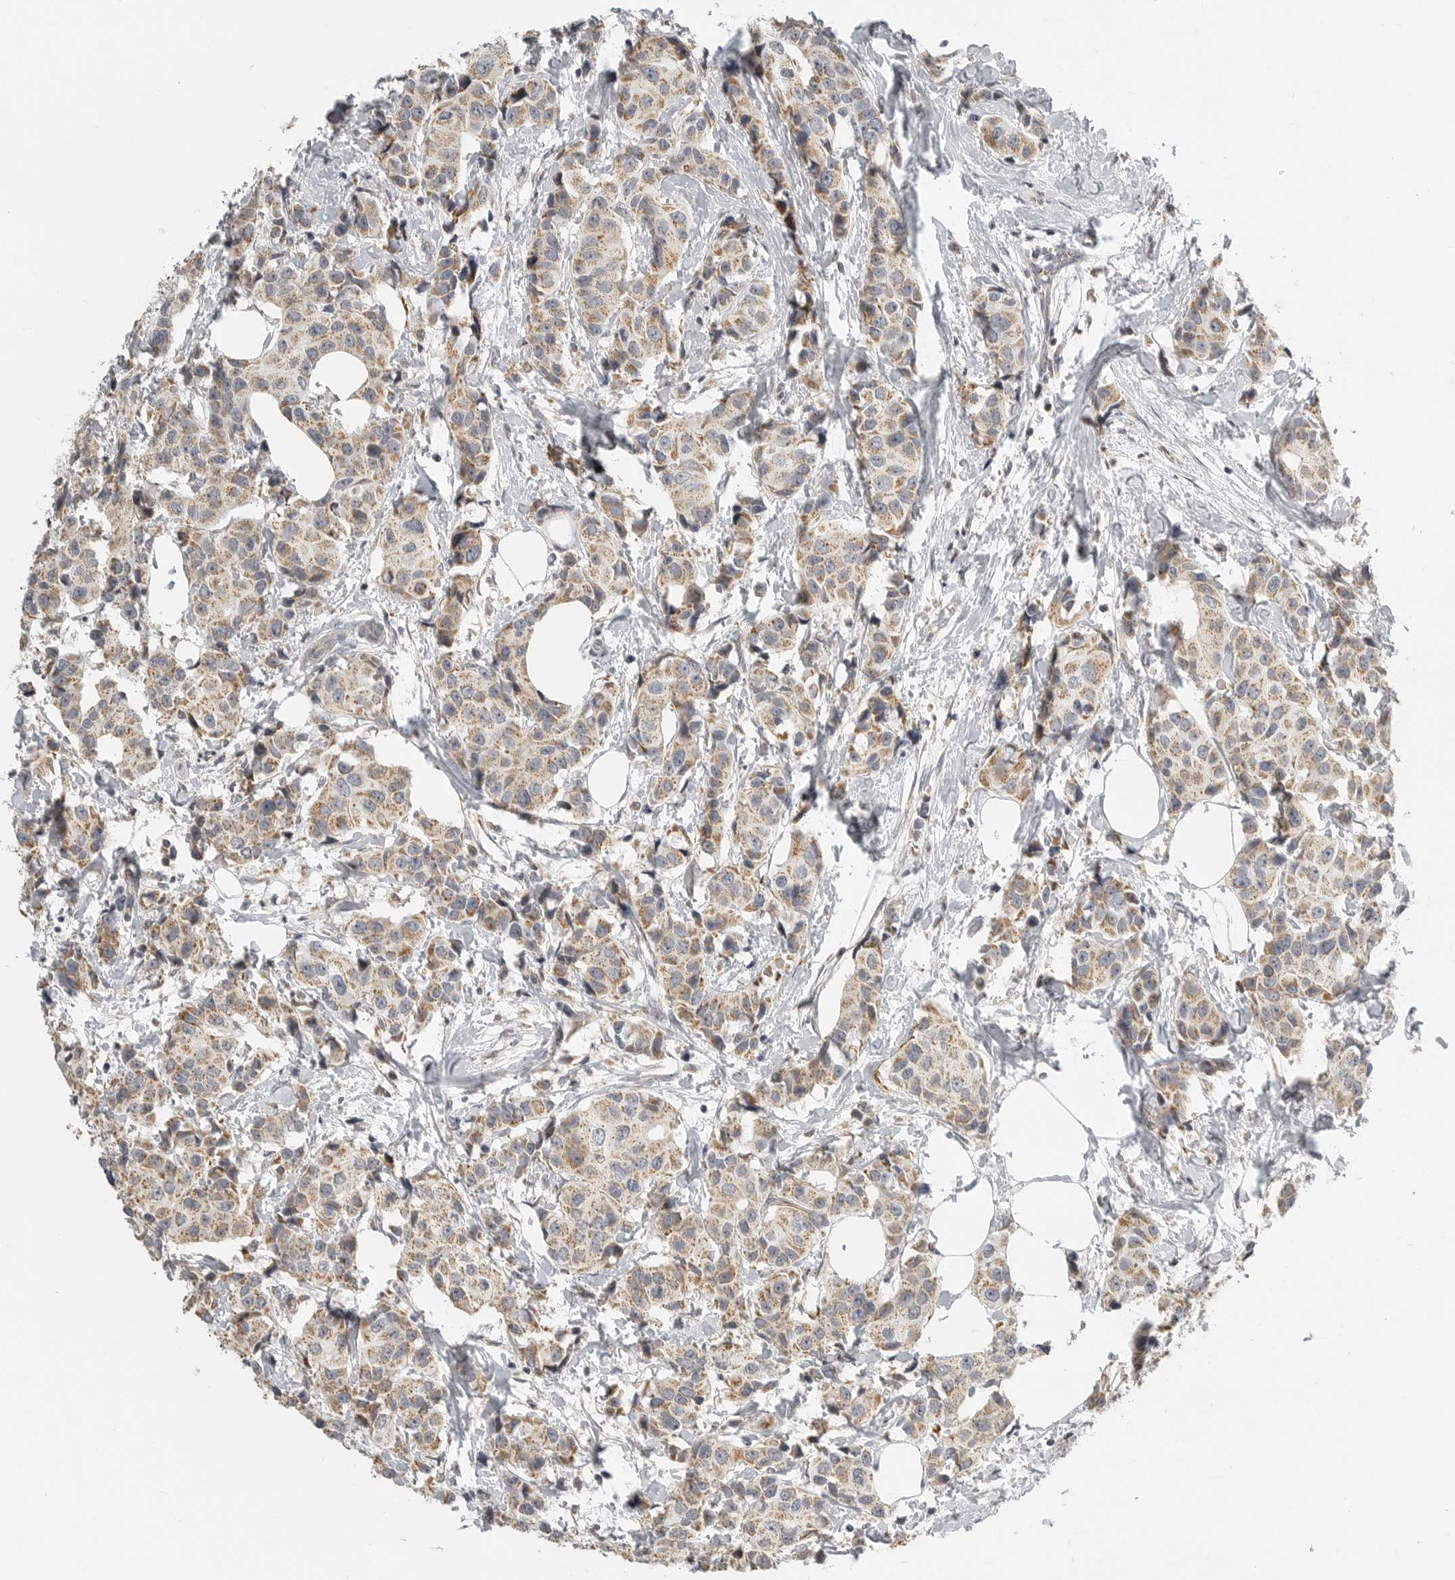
{"staining": {"intensity": "moderate", "quantity": ">75%", "location": "cytoplasmic/membranous"}, "tissue": "breast cancer", "cell_type": "Tumor cells", "image_type": "cancer", "snomed": [{"axis": "morphology", "description": "Normal tissue, NOS"}, {"axis": "morphology", "description": "Duct carcinoma"}, {"axis": "topography", "description": "Breast"}], "caption": "The immunohistochemical stain shows moderate cytoplasmic/membranous positivity in tumor cells of invasive ductal carcinoma (breast) tissue.", "gene": "RXFP3", "patient": {"sex": "female", "age": 39}}